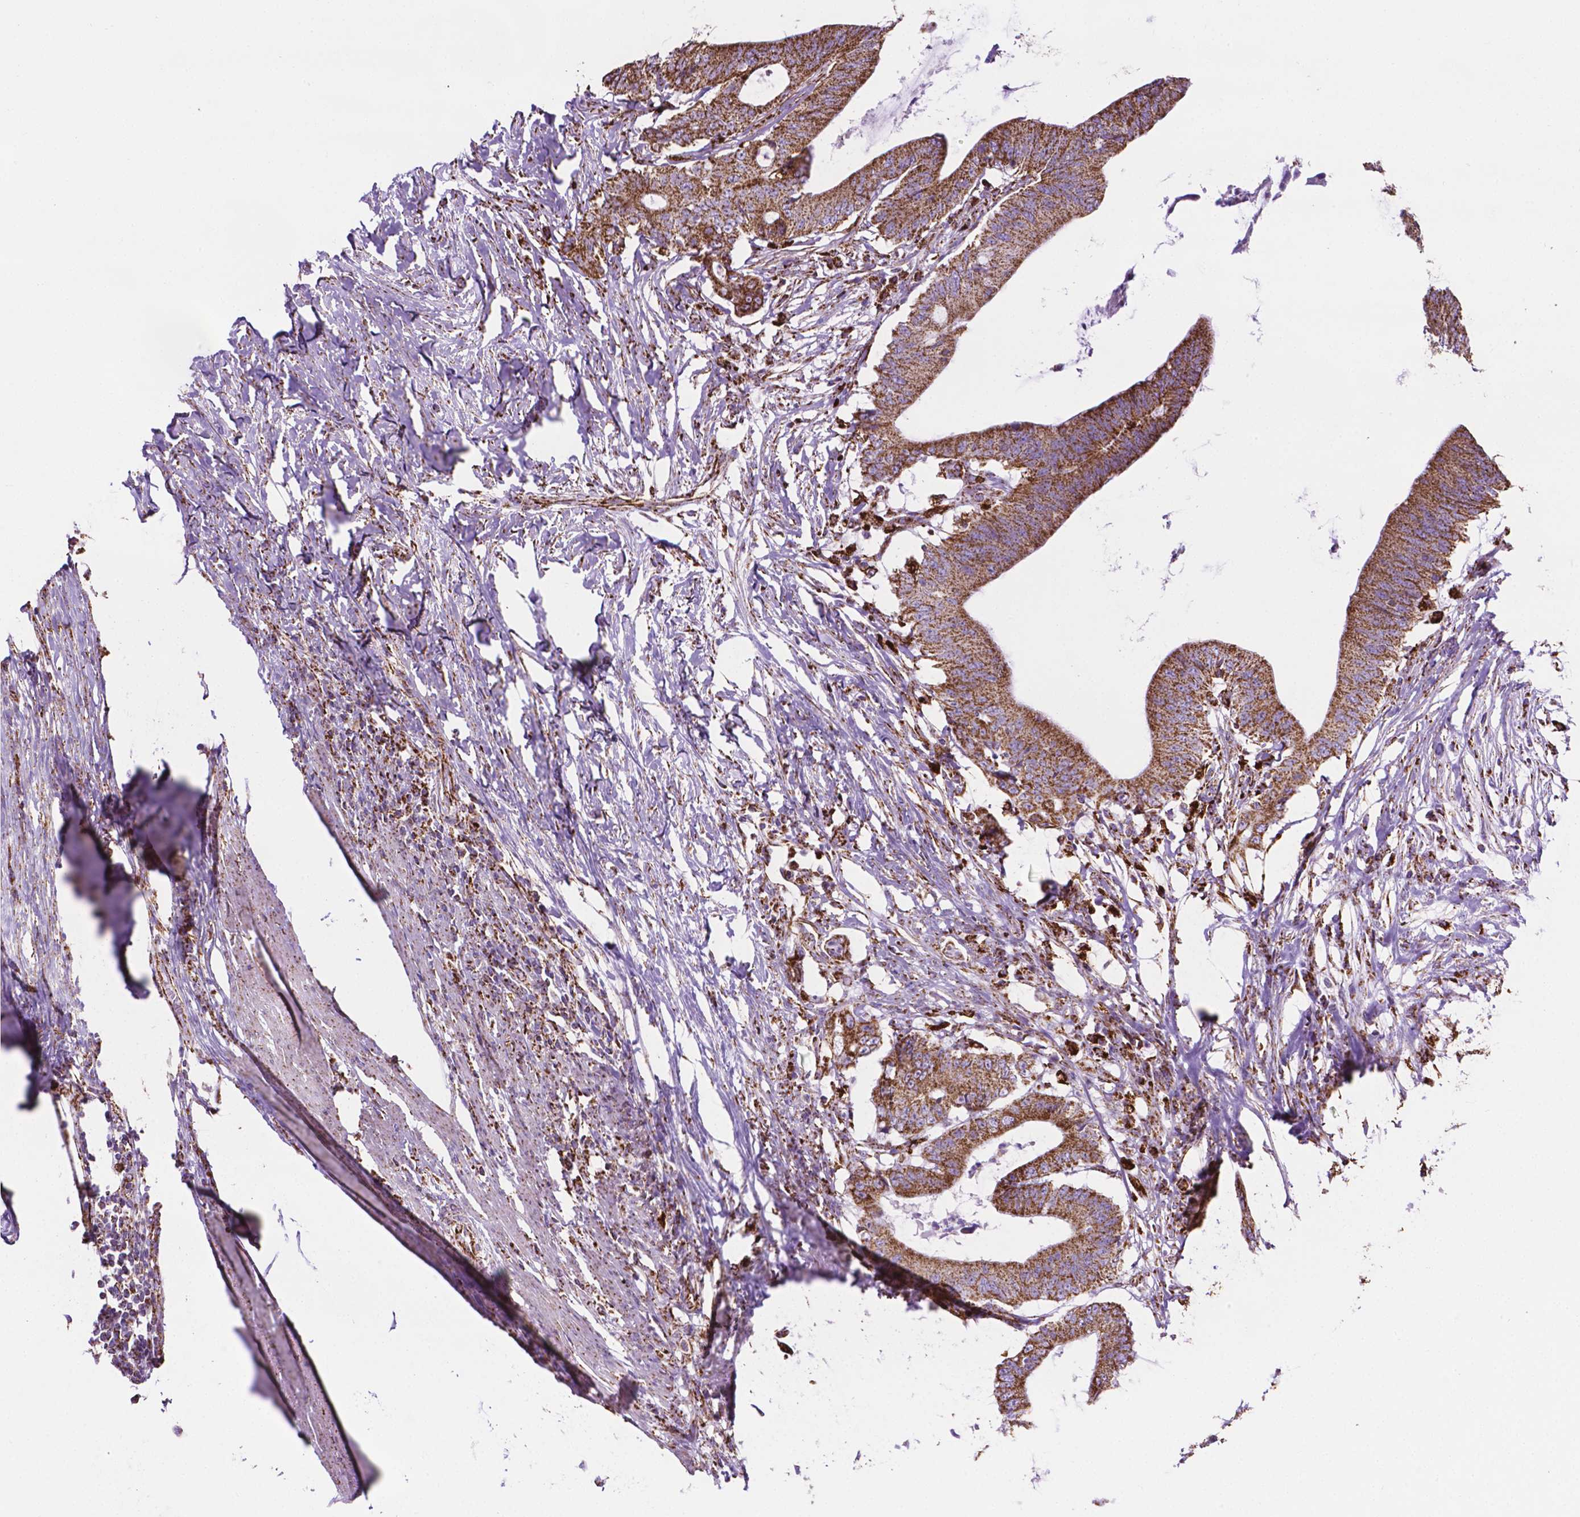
{"staining": {"intensity": "moderate", "quantity": ">75%", "location": "cytoplasmic/membranous"}, "tissue": "colorectal cancer", "cell_type": "Tumor cells", "image_type": "cancer", "snomed": [{"axis": "morphology", "description": "Adenocarcinoma, NOS"}, {"axis": "topography", "description": "Colon"}], "caption": "Tumor cells reveal medium levels of moderate cytoplasmic/membranous staining in about >75% of cells in human colorectal cancer (adenocarcinoma).", "gene": "RMDN3", "patient": {"sex": "female", "age": 43}}